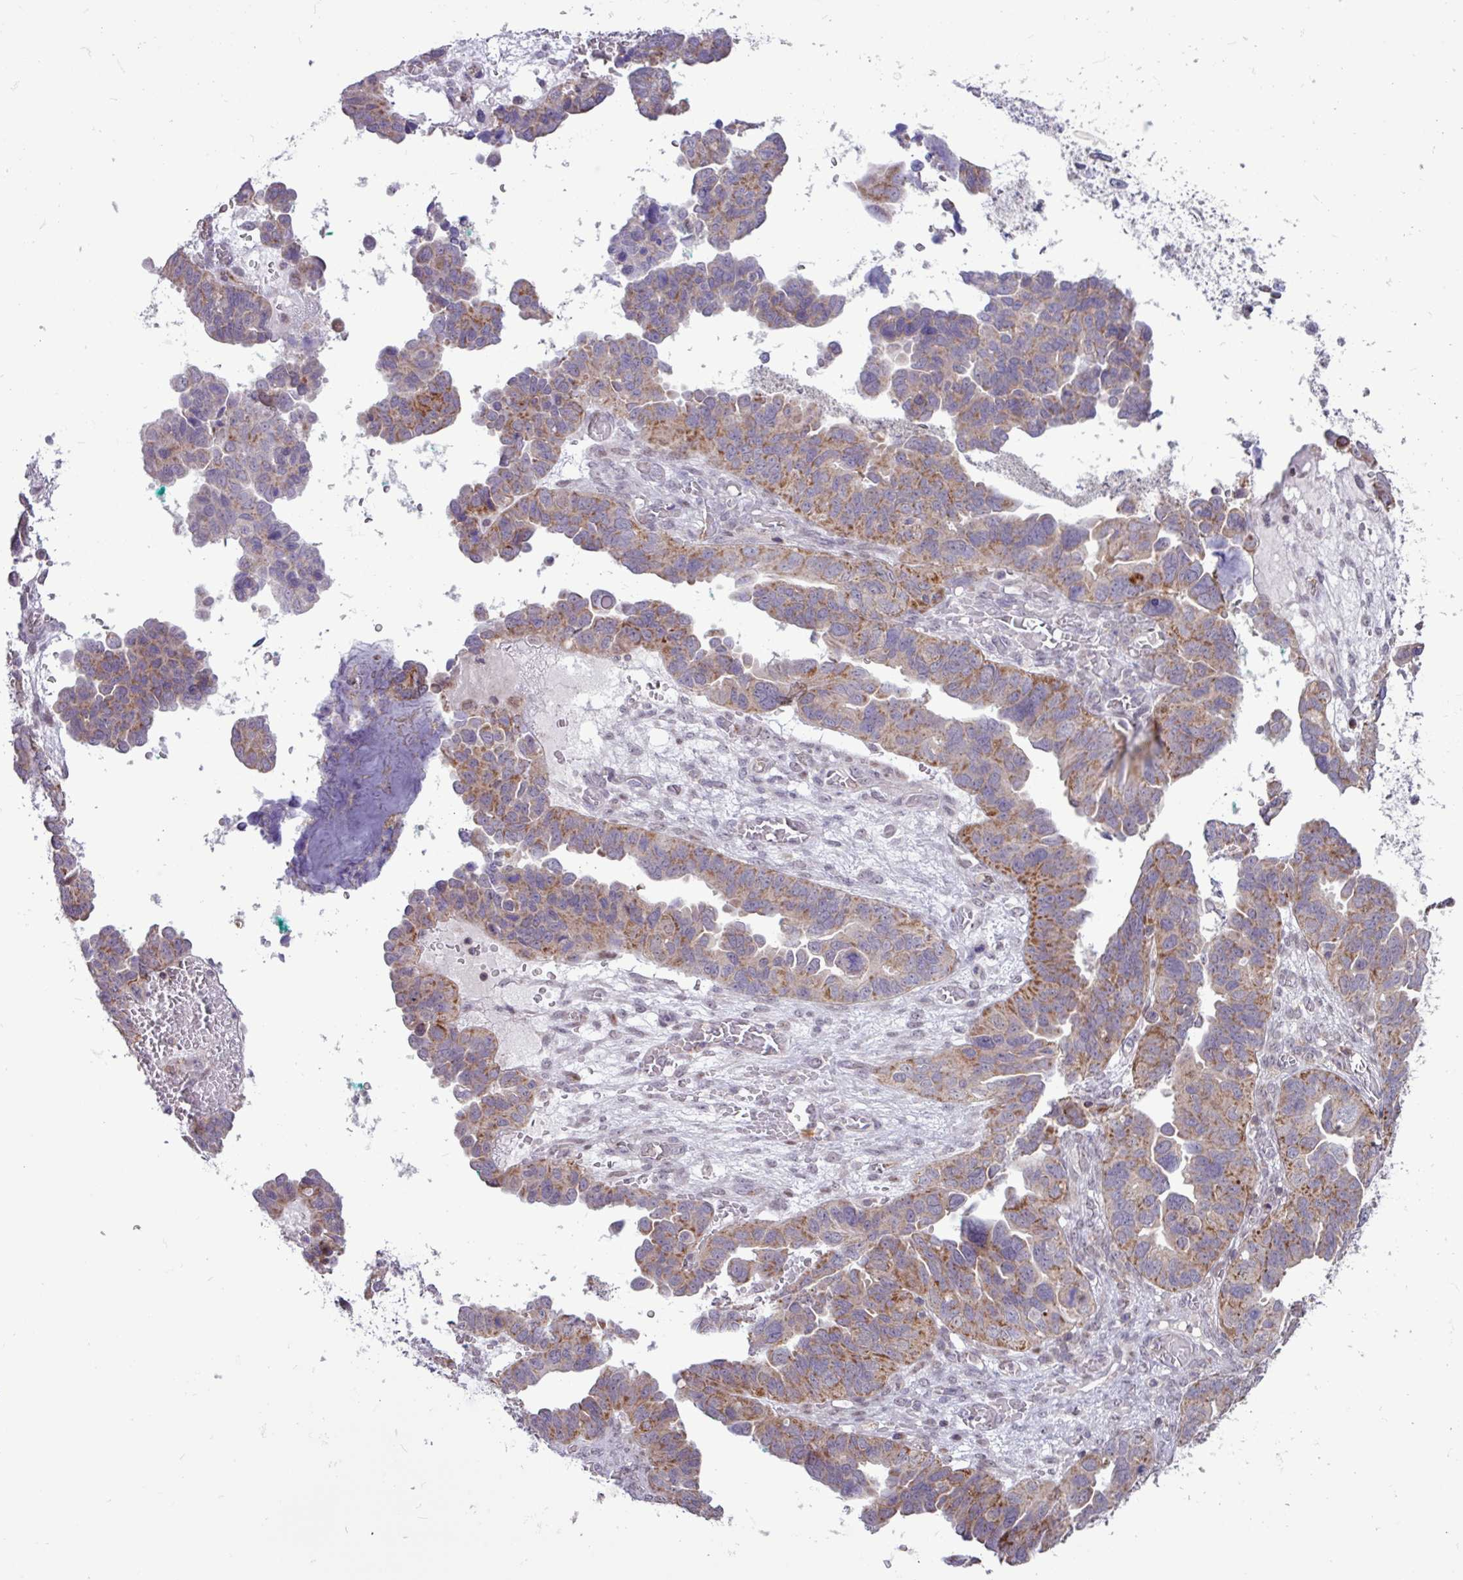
{"staining": {"intensity": "moderate", "quantity": "25%-75%", "location": "cytoplasmic/membranous"}, "tissue": "ovarian cancer", "cell_type": "Tumor cells", "image_type": "cancer", "snomed": [{"axis": "morphology", "description": "Cystadenocarcinoma, serous, NOS"}, {"axis": "topography", "description": "Ovary"}], "caption": "This is an image of immunohistochemistry (IHC) staining of serous cystadenocarcinoma (ovarian), which shows moderate expression in the cytoplasmic/membranous of tumor cells.", "gene": "RTL3", "patient": {"sex": "female", "age": 64}}